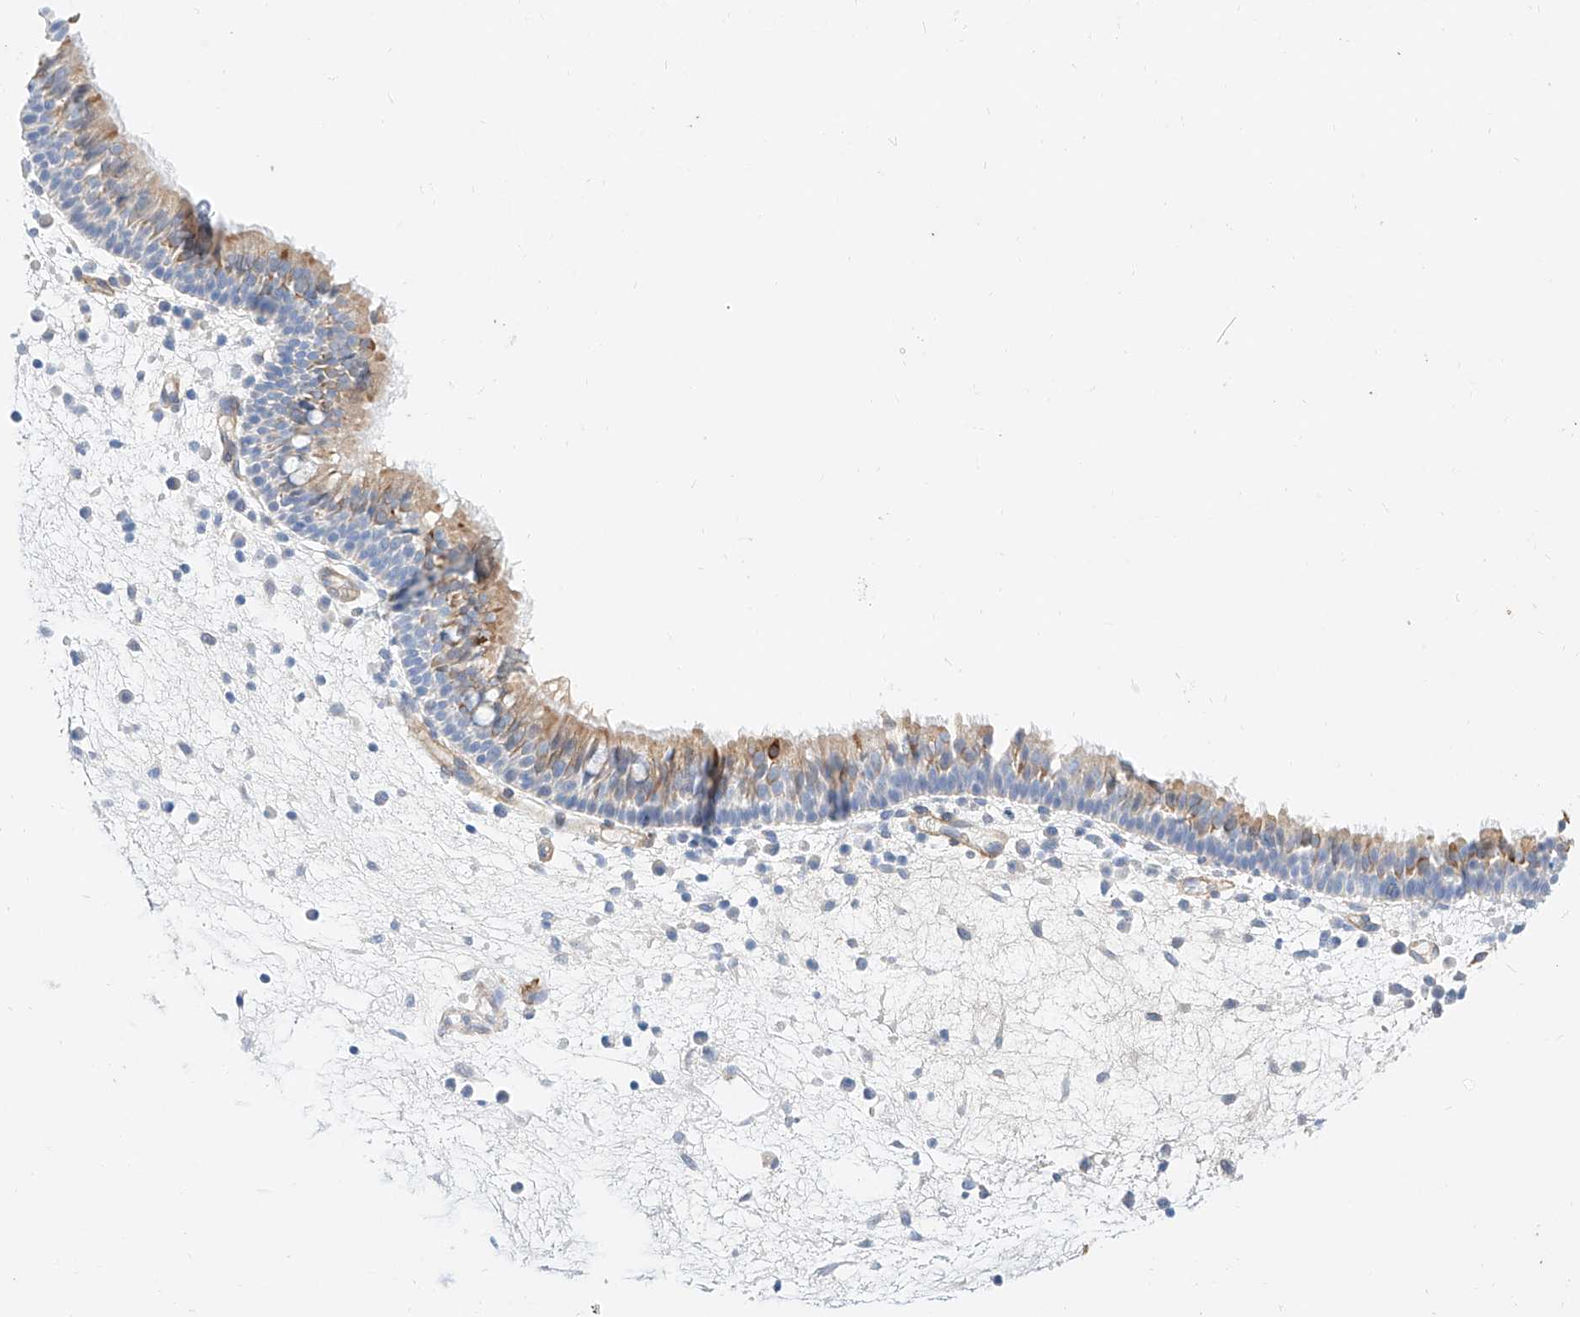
{"staining": {"intensity": "moderate", "quantity": "25%-75%", "location": "cytoplasmic/membranous"}, "tissue": "nasopharynx", "cell_type": "Respiratory epithelial cells", "image_type": "normal", "snomed": [{"axis": "morphology", "description": "Normal tissue, NOS"}, {"axis": "morphology", "description": "Inflammation, NOS"}, {"axis": "morphology", "description": "Malignant melanoma, Metastatic site"}, {"axis": "topography", "description": "Nasopharynx"}], "caption": "Protein expression analysis of normal nasopharynx displays moderate cytoplasmic/membranous positivity in approximately 25%-75% of respiratory epithelial cells. The protein is stained brown, and the nuclei are stained in blue (DAB IHC with brightfield microscopy, high magnification).", "gene": "SBSPON", "patient": {"sex": "male", "age": 70}}